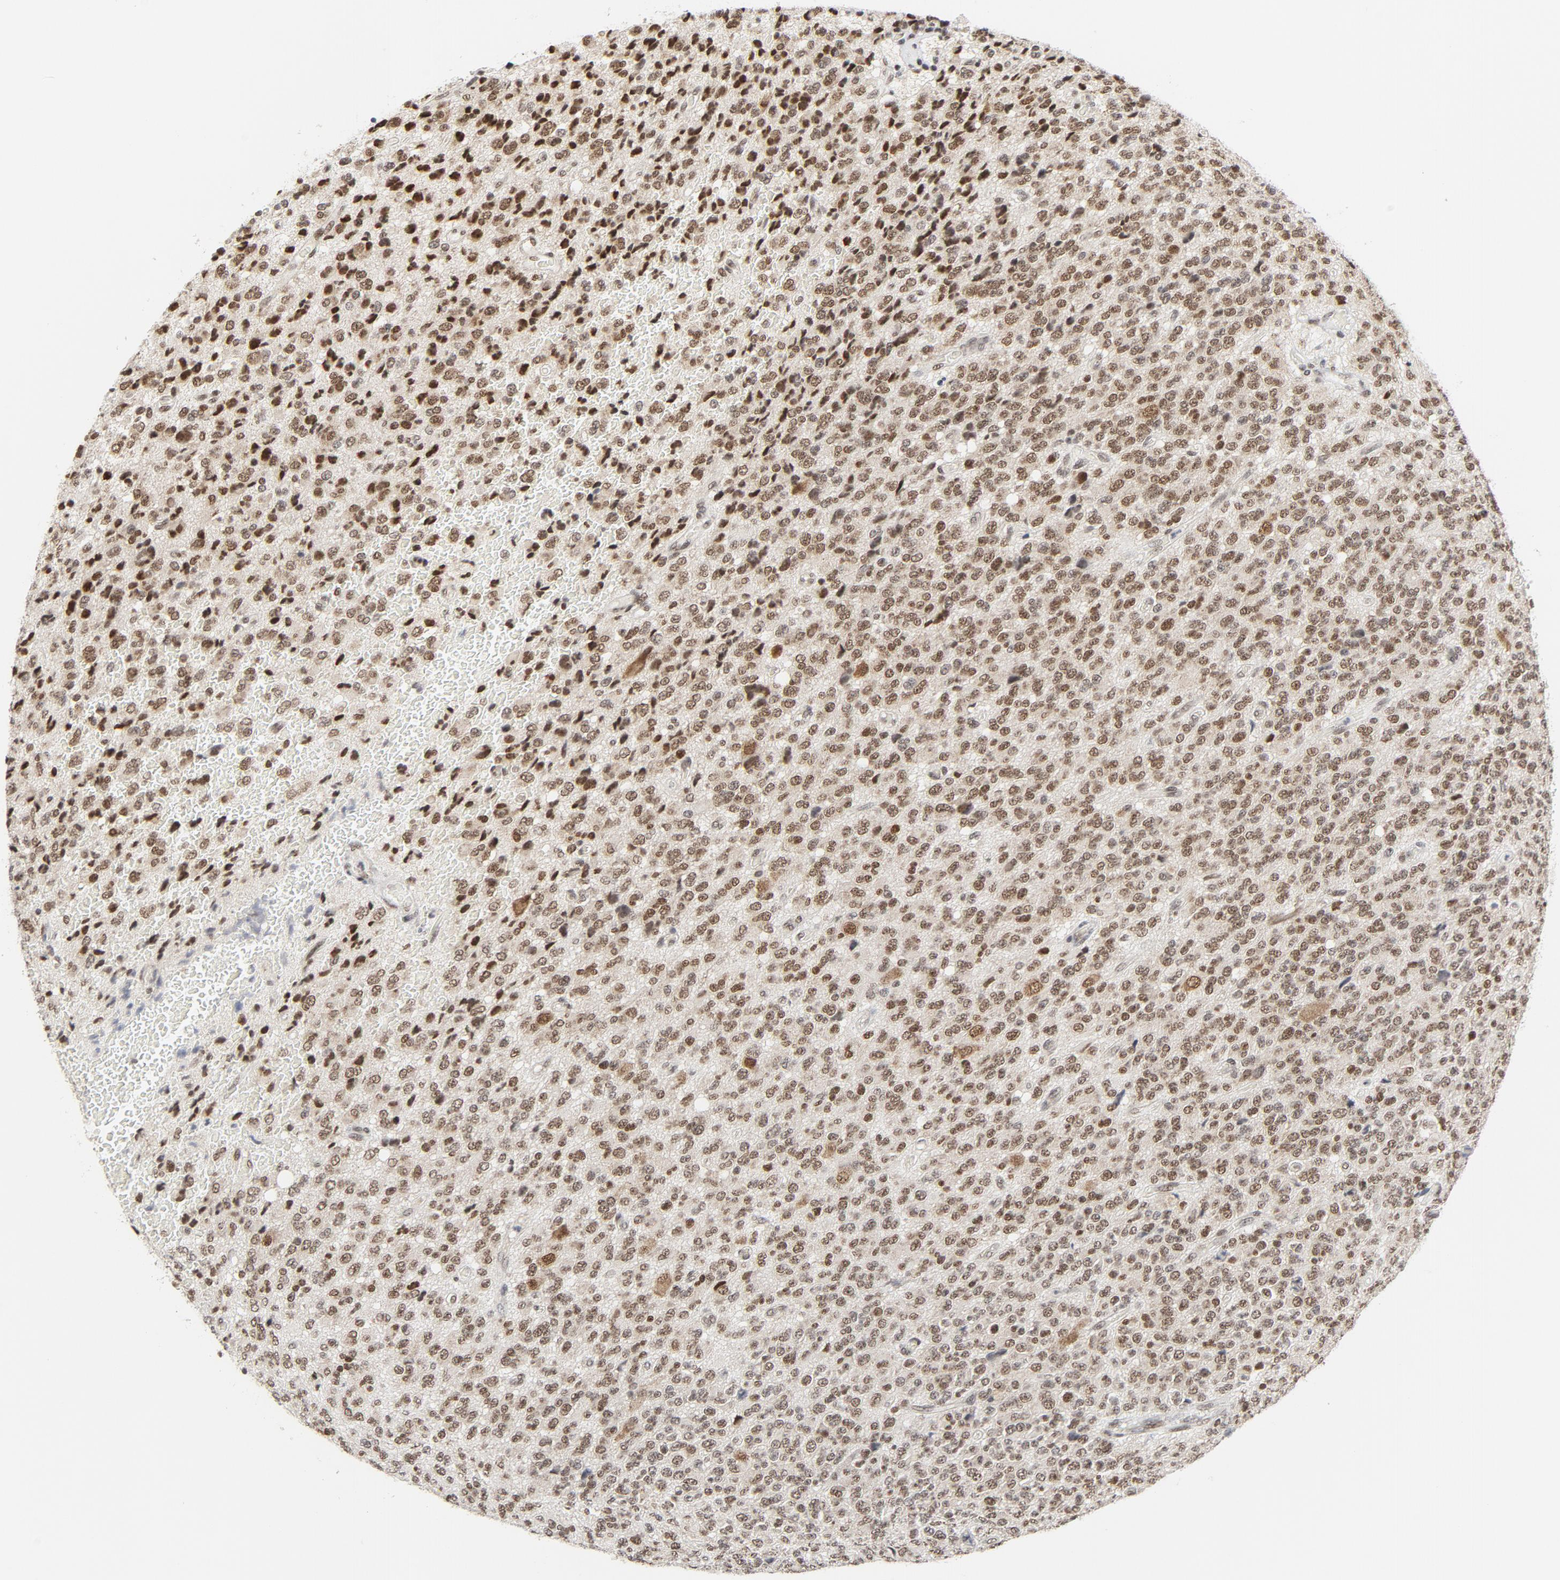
{"staining": {"intensity": "moderate", "quantity": ">75%", "location": "nuclear"}, "tissue": "glioma", "cell_type": "Tumor cells", "image_type": "cancer", "snomed": [{"axis": "morphology", "description": "Glioma, malignant, High grade"}, {"axis": "topography", "description": "pancreas cauda"}], "caption": "Glioma stained for a protein displays moderate nuclear positivity in tumor cells.", "gene": "ERCC1", "patient": {"sex": "male", "age": 60}}